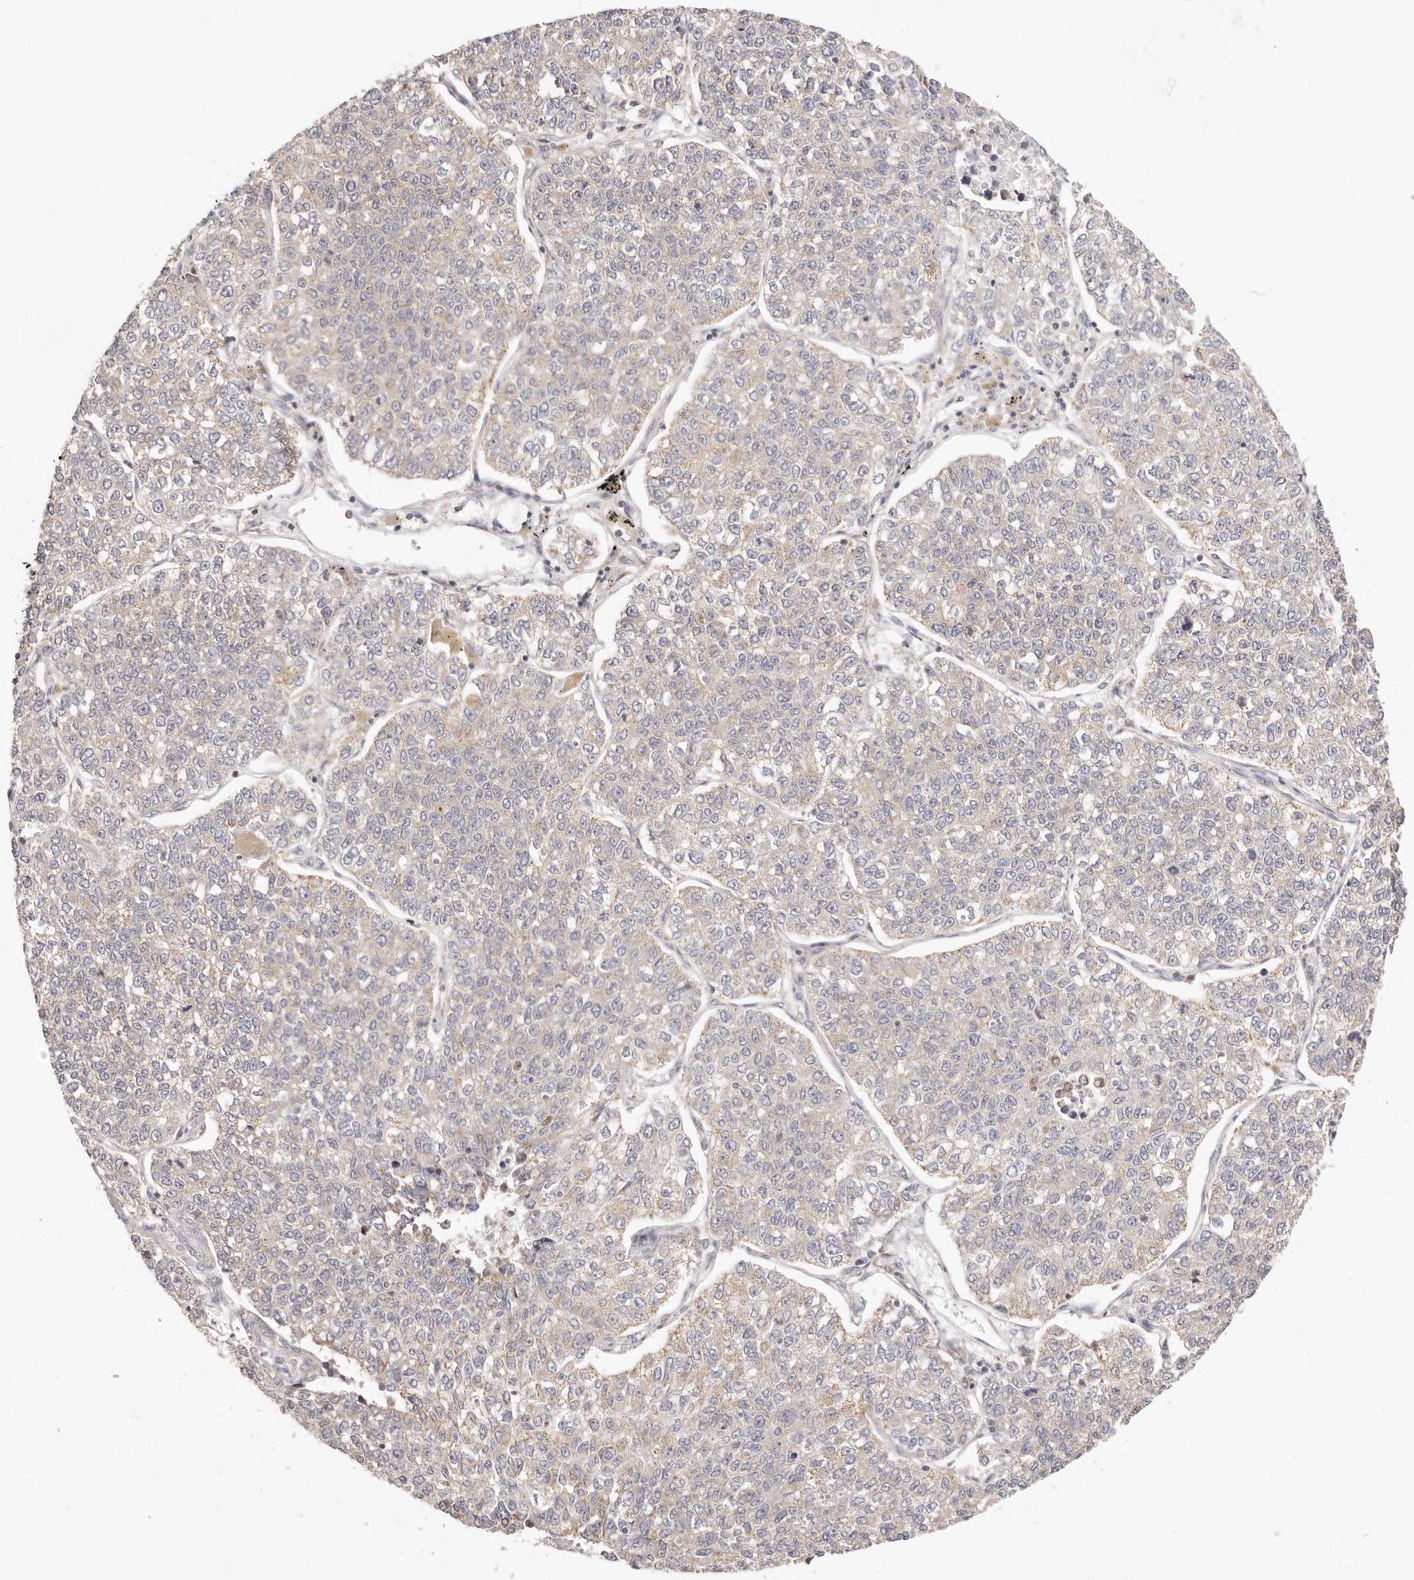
{"staining": {"intensity": "weak", "quantity": "<25%", "location": "cytoplasmic/membranous"}, "tissue": "lung cancer", "cell_type": "Tumor cells", "image_type": "cancer", "snomed": [{"axis": "morphology", "description": "Adenocarcinoma, NOS"}, {"axis": "topography", "description": "Lung"}], "caption": "High power microscopy micrograph of an immunohistochemistry photomicrograph of lung cancer (adenocarcinoma), revealing no significant staining in tumor cells.", "gene": "KCMF1", "patient": {"sex": "male", "age": 49}}